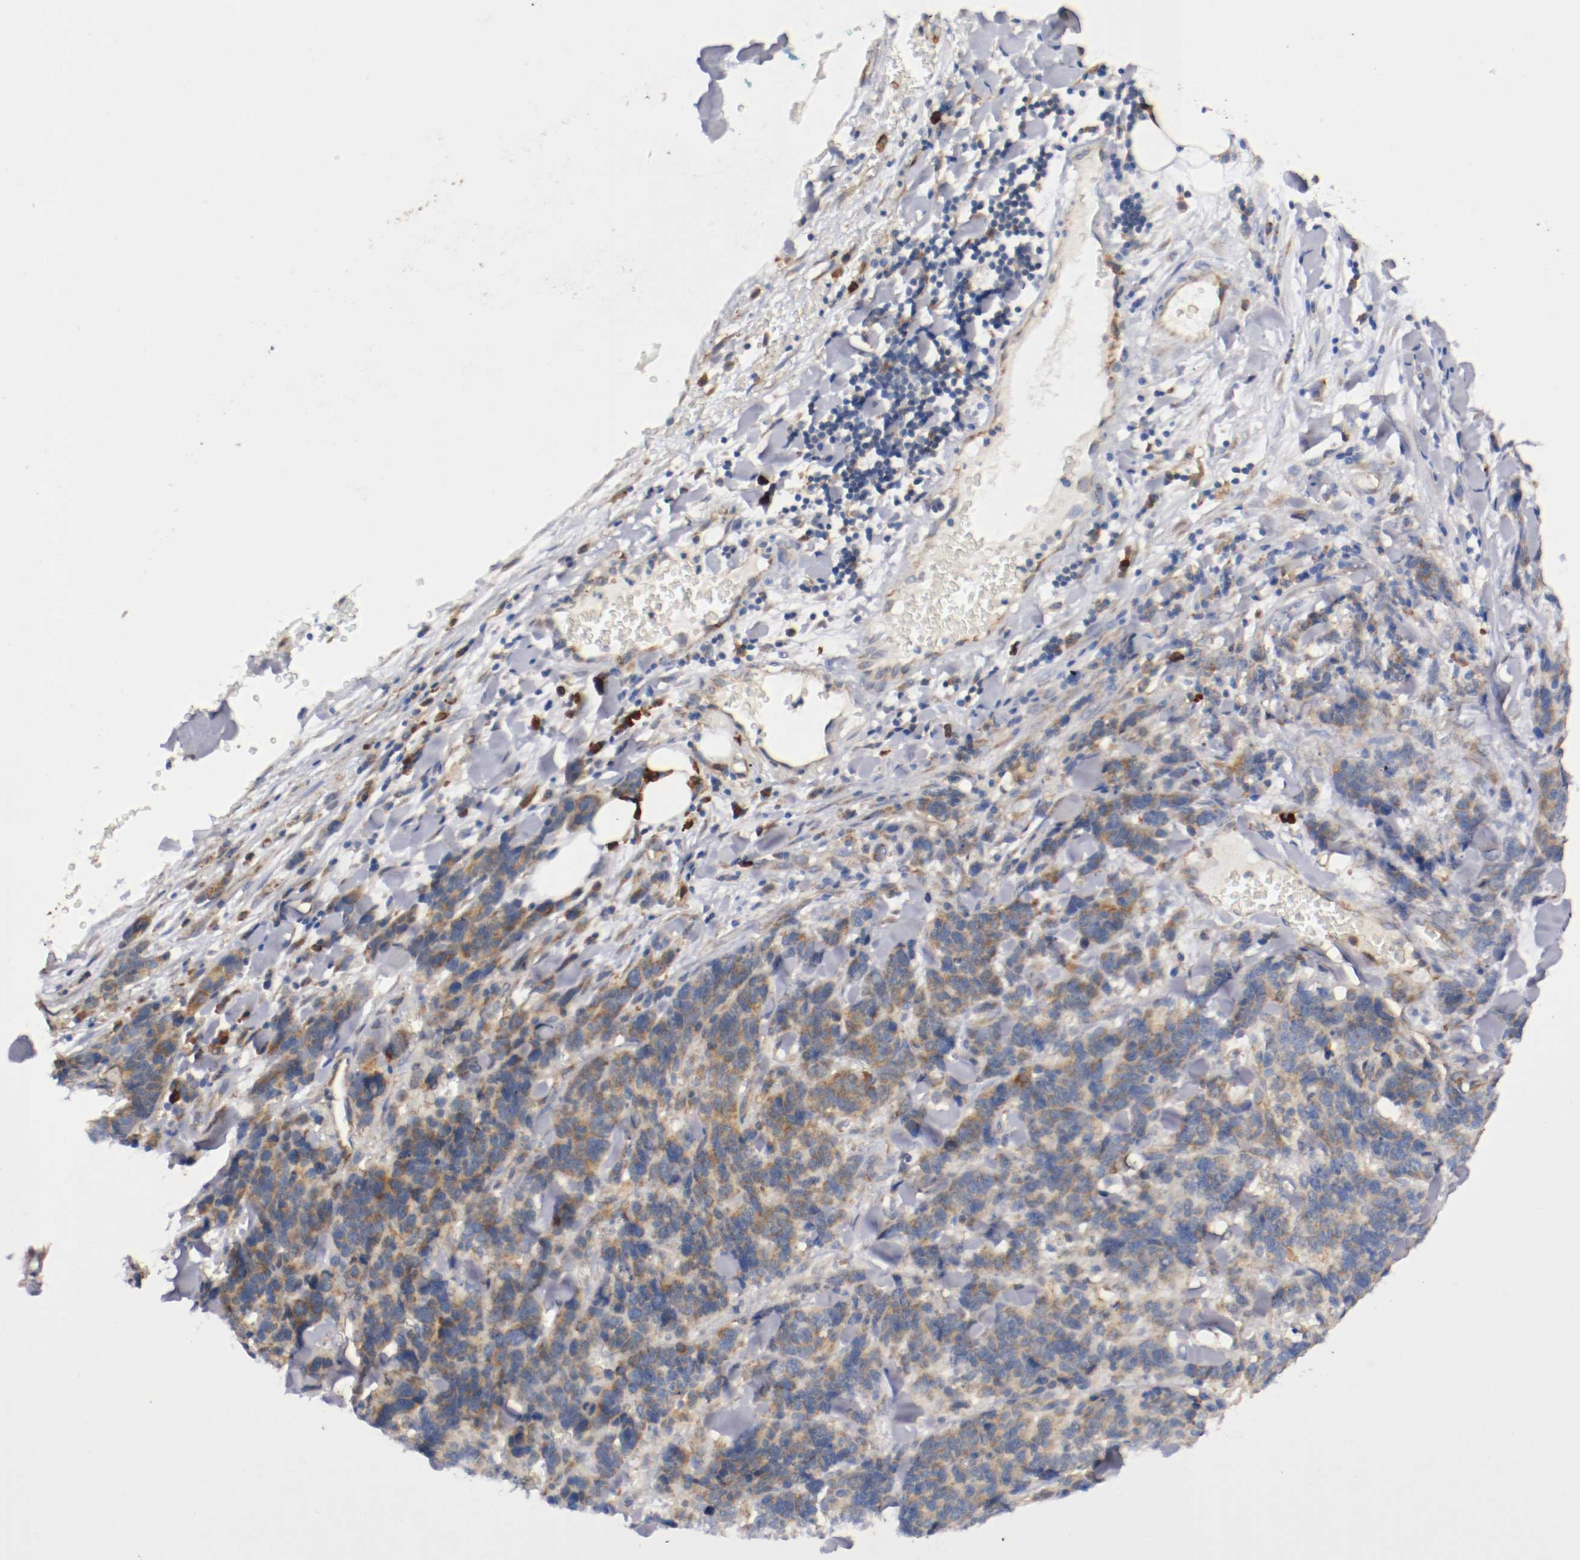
{"staining": {"intensity": "moderate", "quantity": "25%-75%", "location": "cytoplasmic/membranous"}, "tissue": "lung cancer", "cell_type": "Tumor cells", "image_type": "cancer", "snomed": [{"axis": "morphology", "description": "Neoplasm, malignant, NOS"}, {"axis": "topography", "description": "Lung"}], "caption": "Lung cancer (malignant neoplasm) tissue reveals moderate cytoplasmic/membranous positivity in approximately 25%-75% of tumor cells", "gene": "TRAF2", "patient": {"sex": "female", "age": 58}}